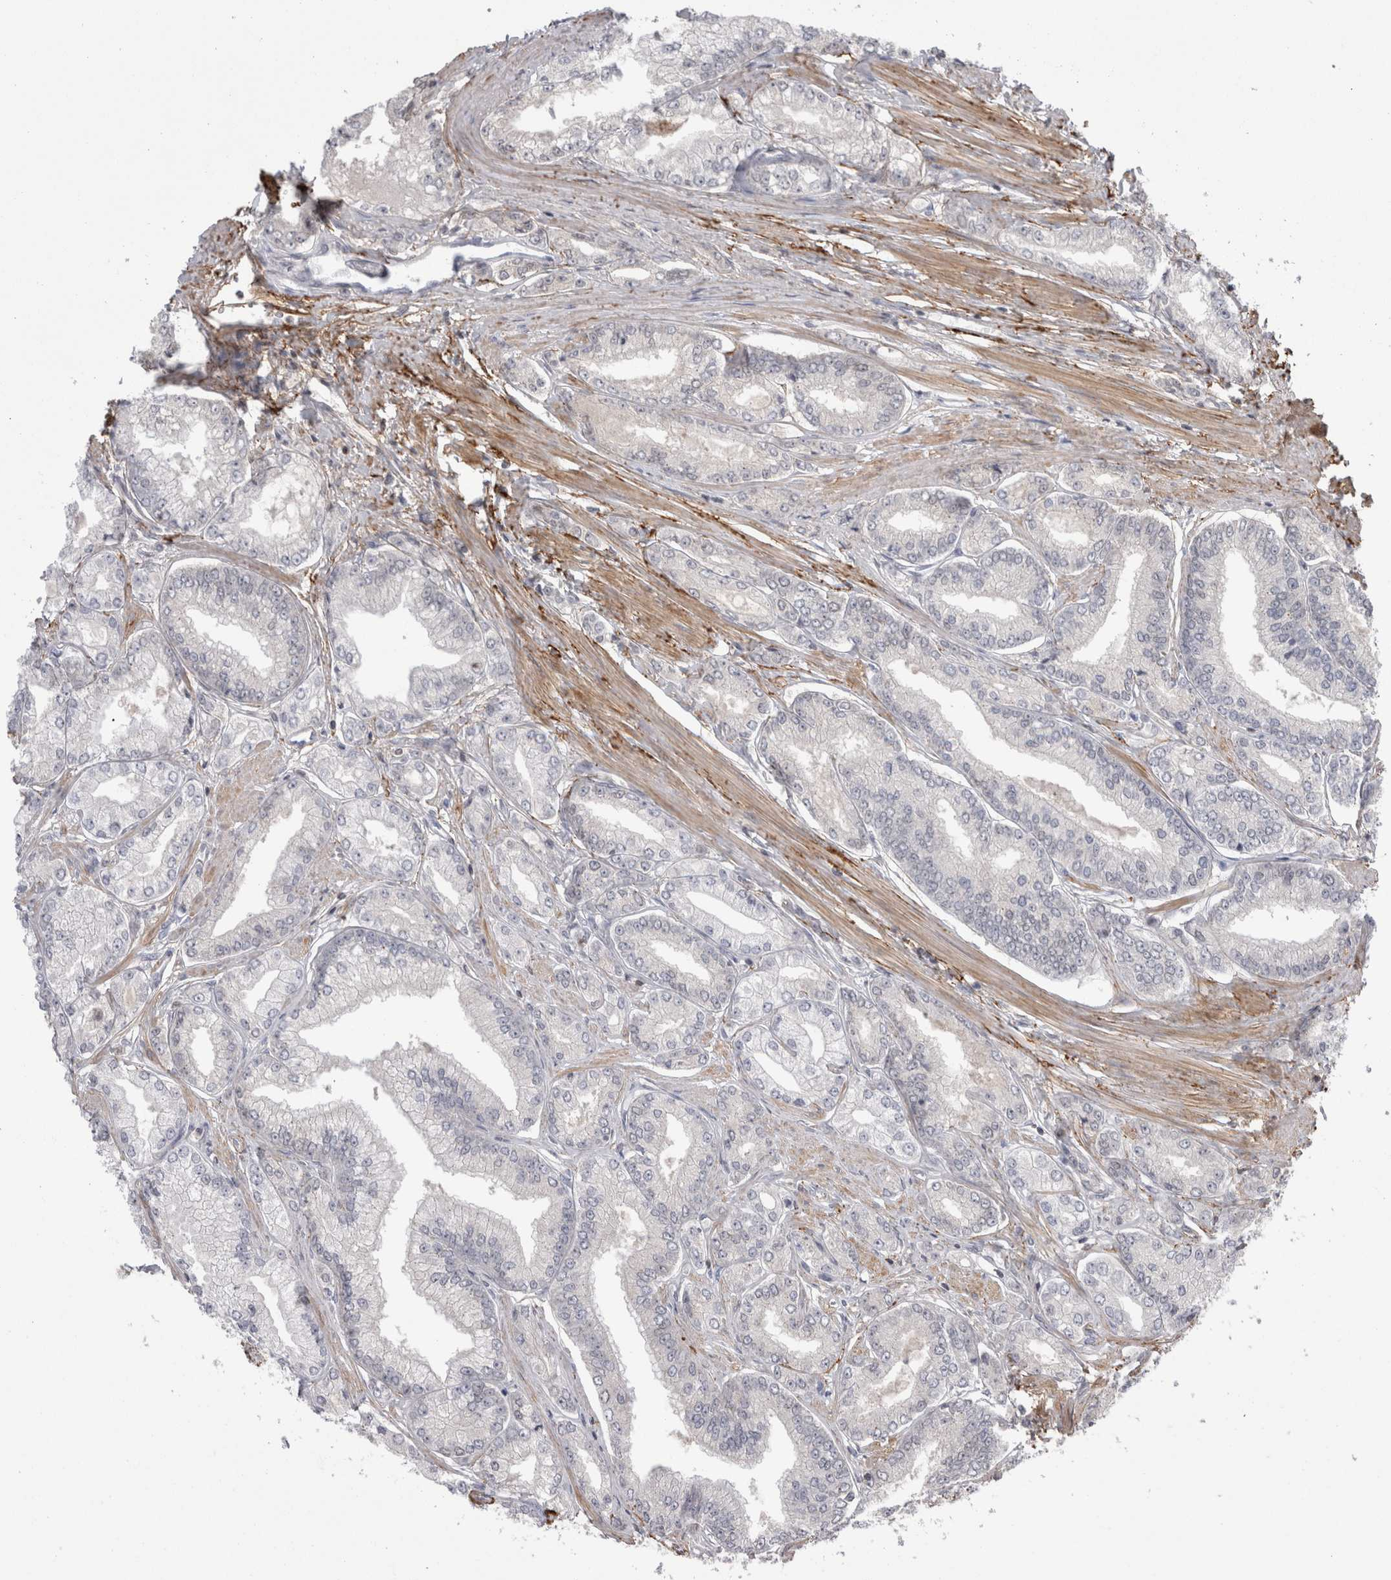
{"staining": {"intensity": "negative", "quantity": "none", "location": "none"}, "tissue": "prostate cancer", "cell_type": "Tumor cells", "image_type": "cancer", "snomed": [{"axis": "morphology", "description": "Adenocarcinoma, Low grade"}, {"axis": "topography", "description": "Prostate"}], "caption": "Human prostate low-grade adenocarcinoma stained for a protein using immunohistochemistry displays no positivity in tumor cells.", "gene": "DARS2", "patient": {"sex": "male", "age": 52}}